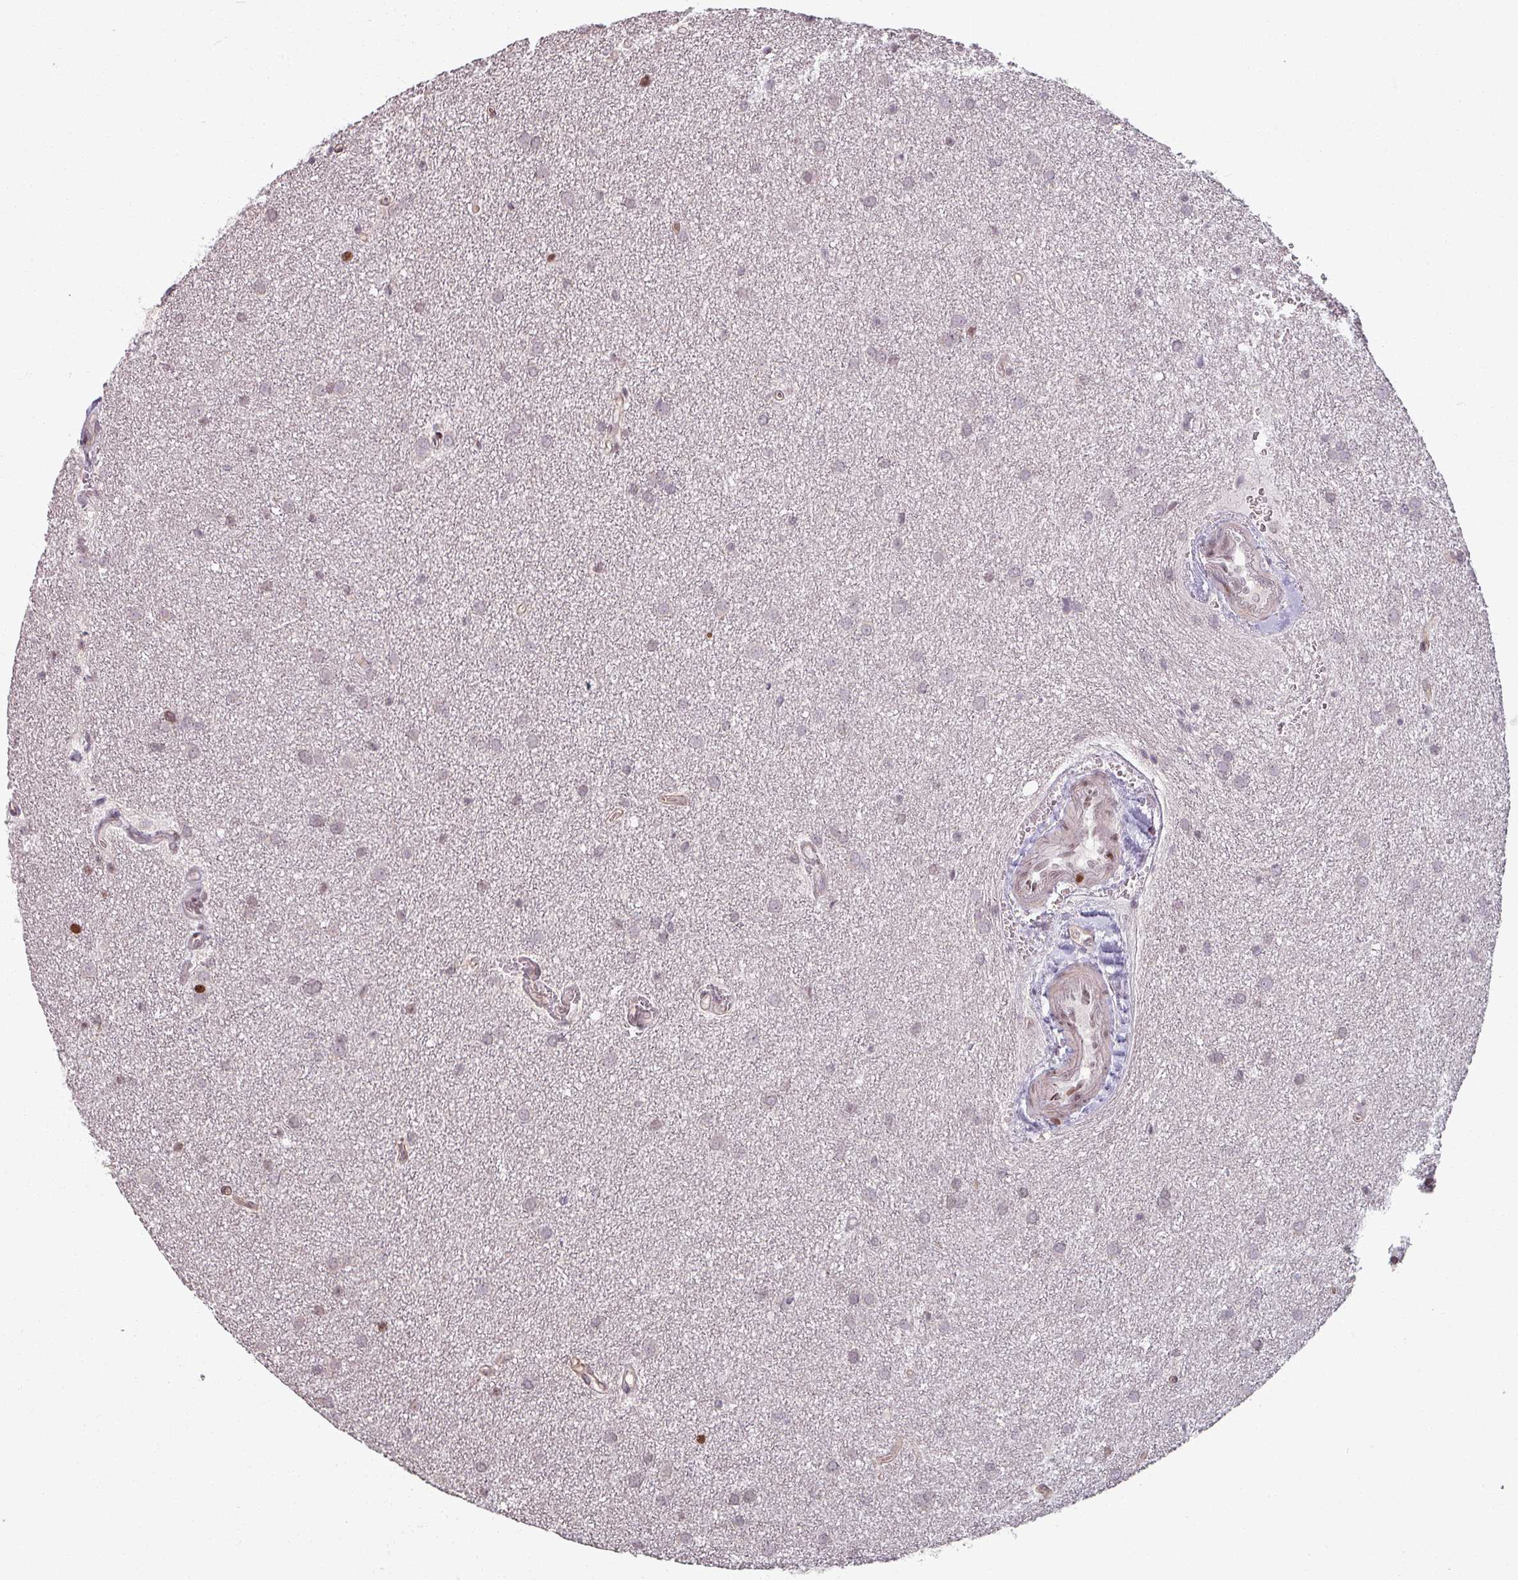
{"staining": {"intensity": "weak", "quantity": "25%-75%", "location": "nuclear"}, "tissue": "glioma", "cell_type": "Tumor cells", "image_type": "cancer", "snomed": [{"axis": "morphology", "description": "Glioma, malignant, Low grade"}, {"axis": "topography", "description": "Cerebellum"}], "caption": "An IHC histopathology image of tumor tissue is shown. Protein staining in brown labels weak nuclear positivity in malignant low-grade glioma within tumor cells. (DAB (3,3'-diaminobenzidine) IHC, brown staining for protein, blue staining for nuclei).", "gene": "NCOR1", "patient": {"sex": "female", "age": 5}}